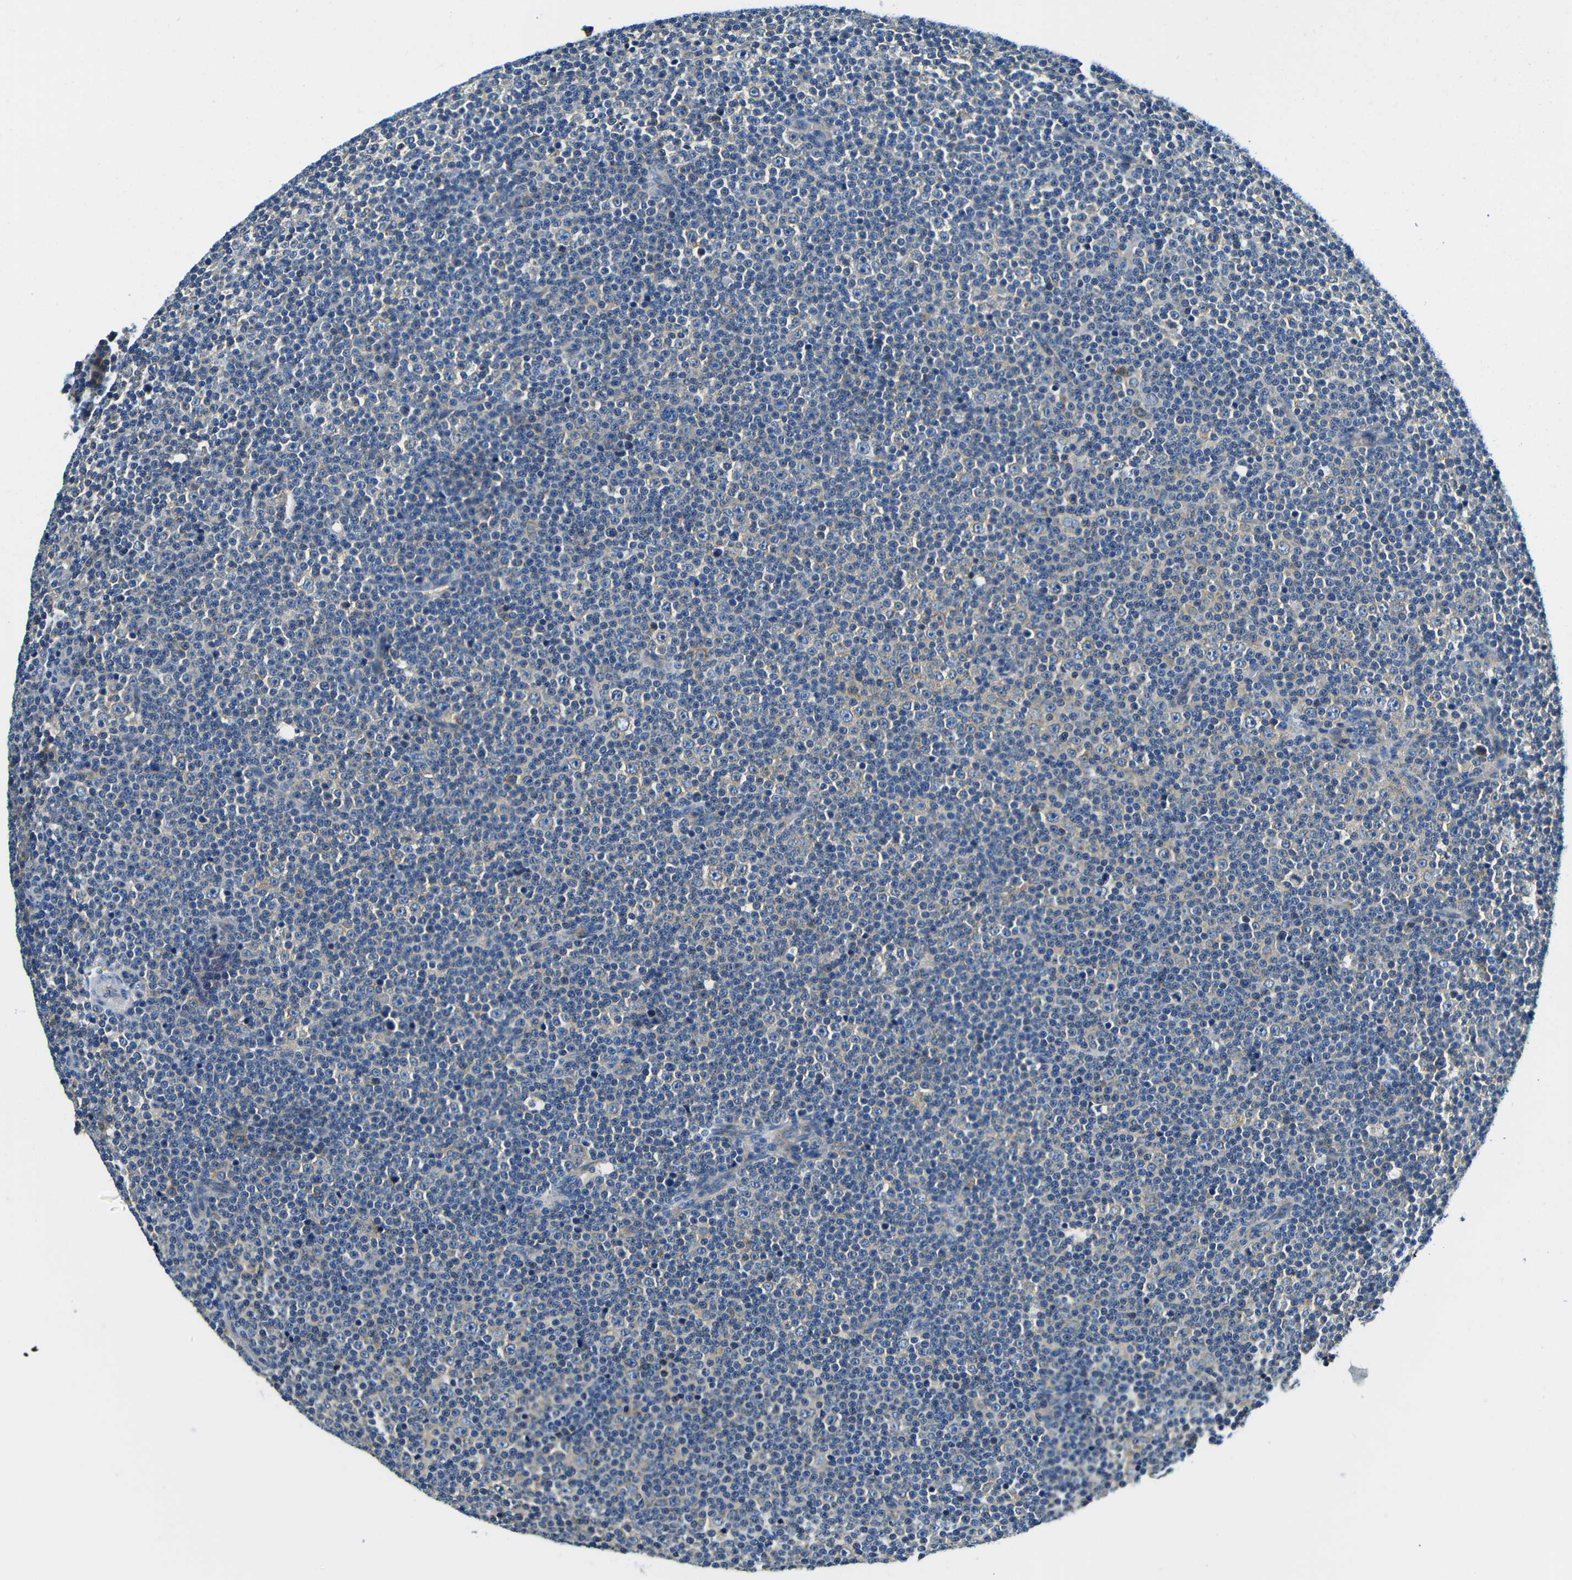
{"staining": {"intensity": "negative", "quantity": "none", "location": "none"}, "tissue": "lymphoma", "cell_type": "Tumor cells", "image_type": "cancer", "snomed": [{"axis": "morphology", "description": "Malignant lymphoma, non-Hodgkin's type, Low grade"}, {"axis": "topography", "description": "Lymph node"}], "caption": "DAB immunohistochemical staining of human malignant lymphoma, non-Hodgkin's type (low-grade) reveals no significant positivity in tumor cells. Nuclei are stained in blue.", "gene": "USO1", "patient": {"sex": "female", "age": 67}}